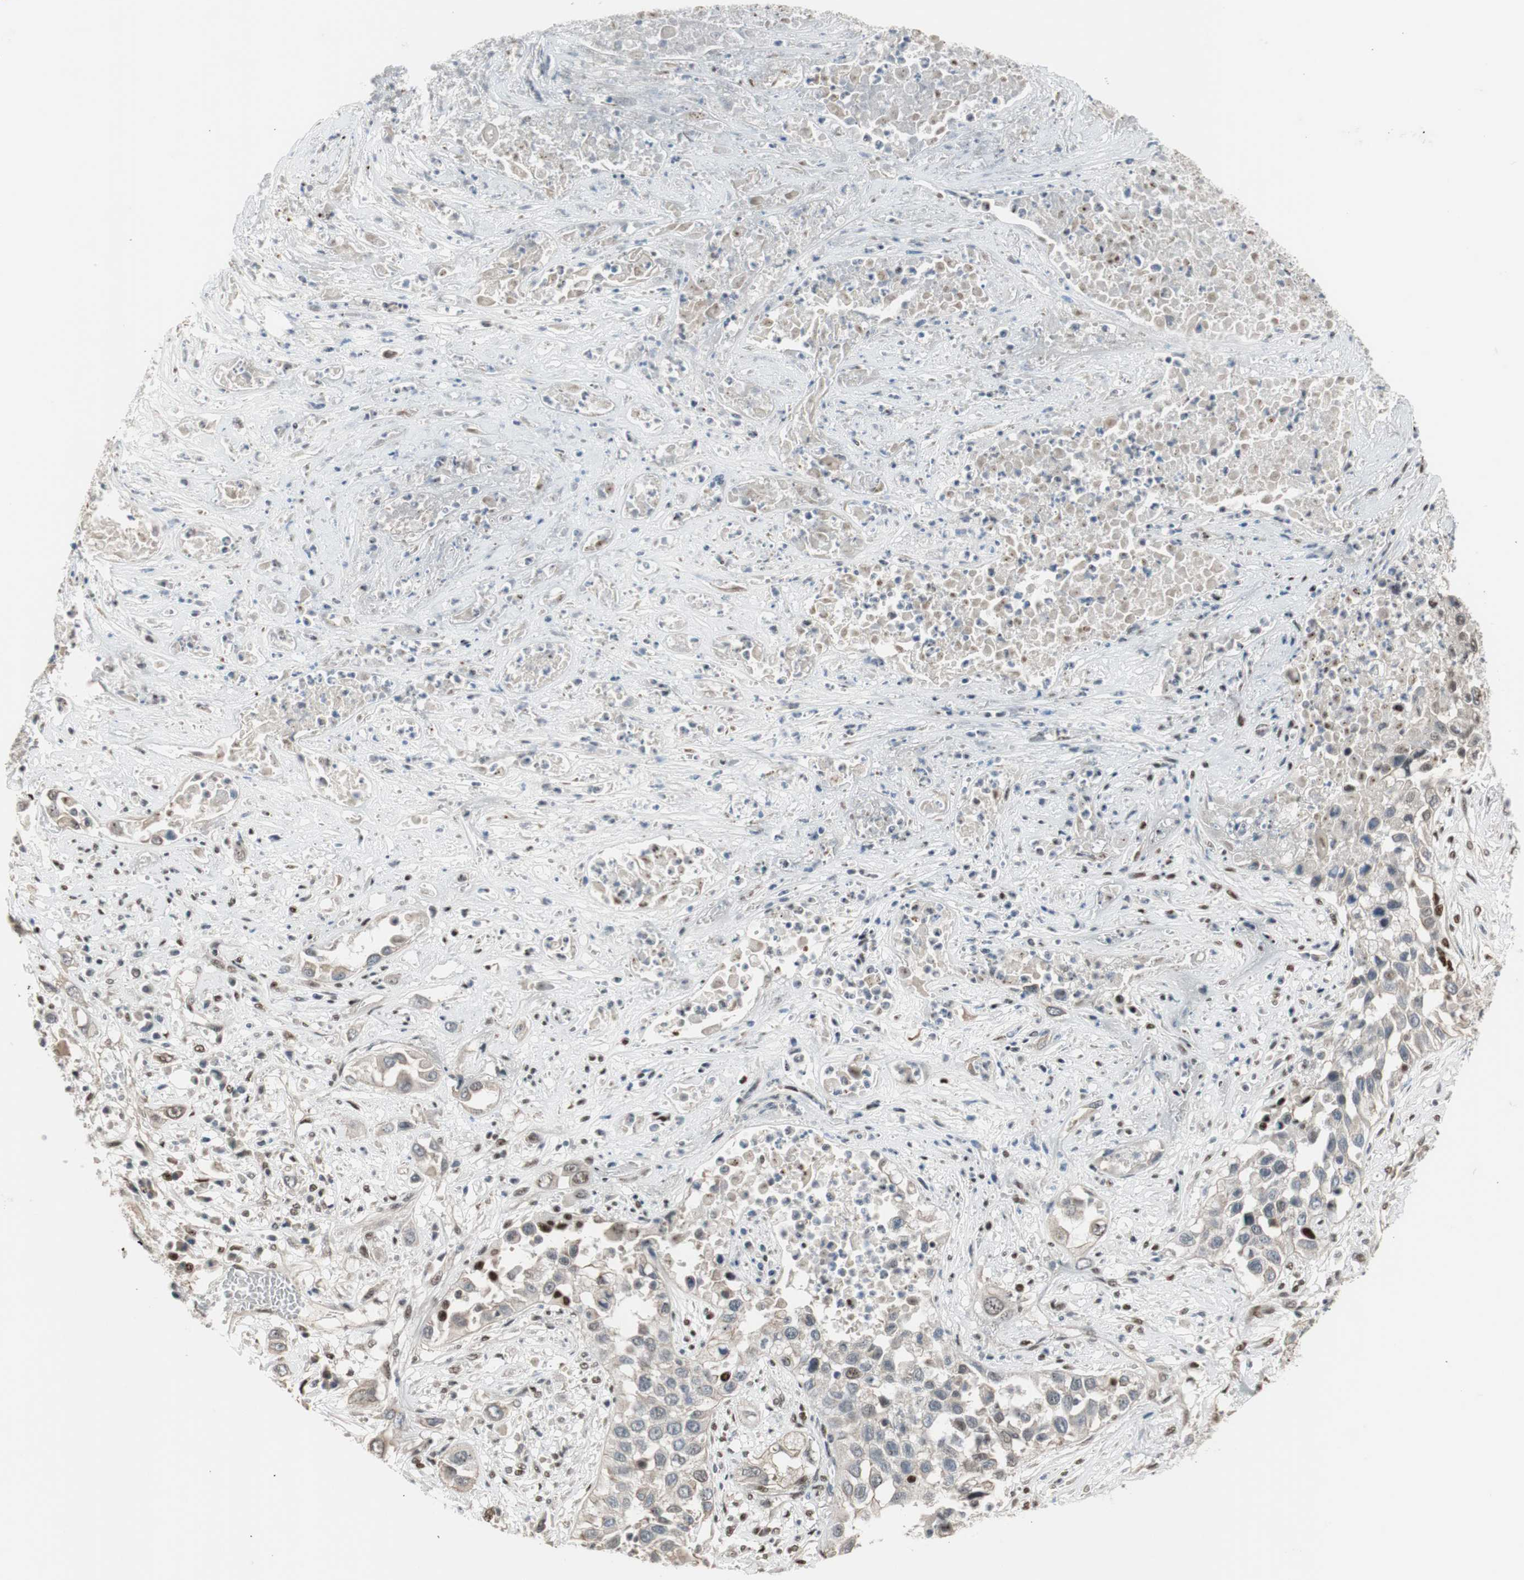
{"staining": {"intensity": "weak", "quantity": "<25%", "location": "nuclear"}, "tissue": "lung cancer", "cell_type": "Tumor cells", "image_type": "cancer", "snomed": [{"axis": "morphology", "description": "Squamous cell carcinoma, NOS"}, {"axis": "topography", "description": "Lung"}], "caption": "The histopathology image displays no significant expression in tumor cells of lung squamous cell carcinoma. Brightfield microscopy of immunohistochemistry (IHC) stained with DAB (brown) and hematoxylin (blue), captured at high magnification.", "gene": "PML", "patient": {"sex": "male", "age": 71}}